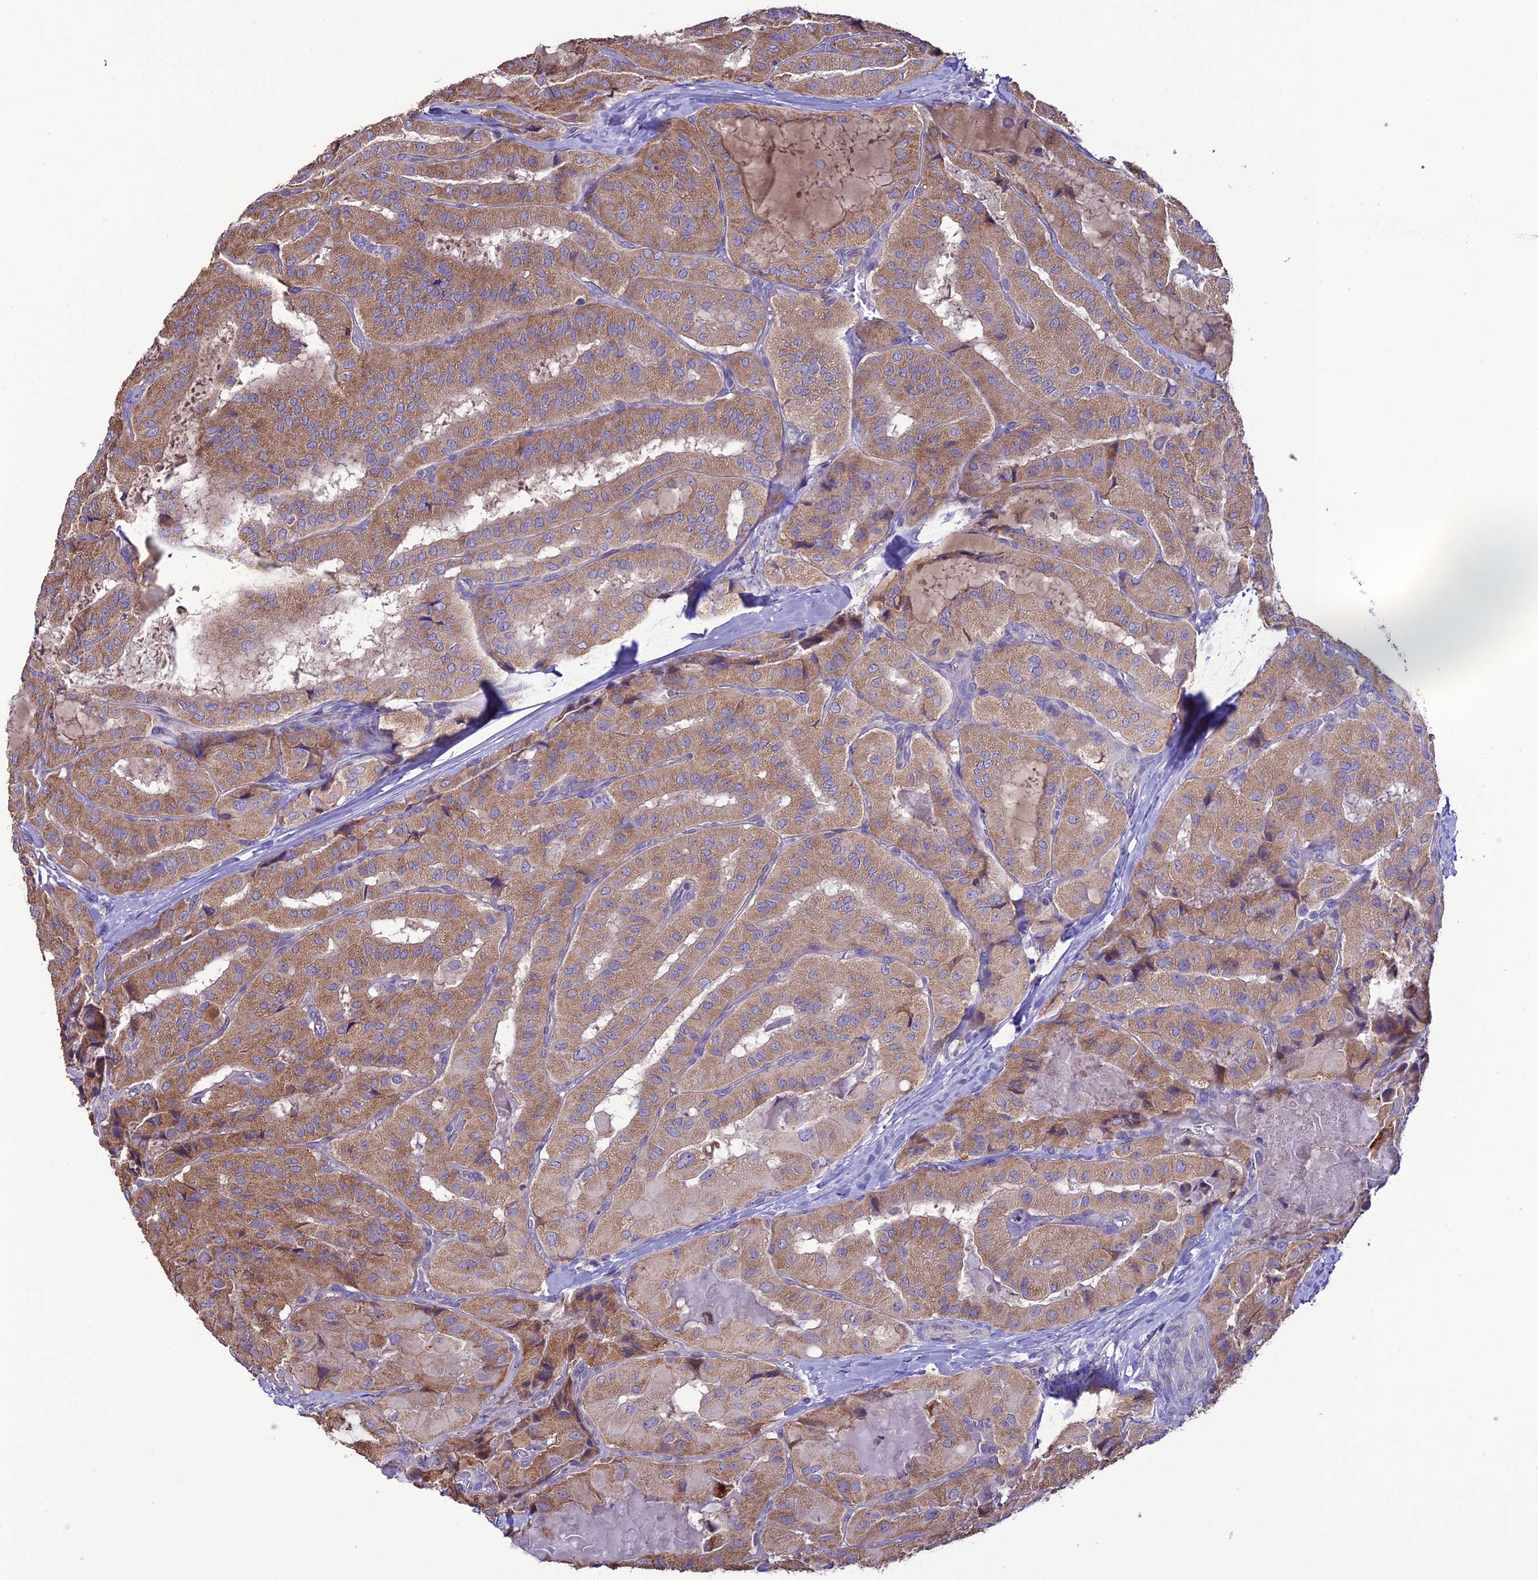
{"staining": {"intensity": "moderate", "quantity": ">75%", "location": "cytoplasmic/membranous"}, "tissue": "thyroid cancer", "cell_type": "Tumor cells", "image_type": "cancer", "snomed": [{"axis": "morphology", "description": "Normal tissue, NOS"}, {"axis": "morphology", "description": "Papillary adenocarcinoma, NOS"}, {"axis": "topography", "description": "Thyroid gland"}], "caption": "This photomicrograph reveals thyroid cancer (papillary adenocarcinoma) stained with immunohistochemistry (IHC) to label a protein in brown. The cytoplasmic/membranous of tumor cells show moderate positivity for the protein. Nuclei are counter-stained blue.", "gene": "HOGA1", "patient": {"sex": "female", "age": 59}}